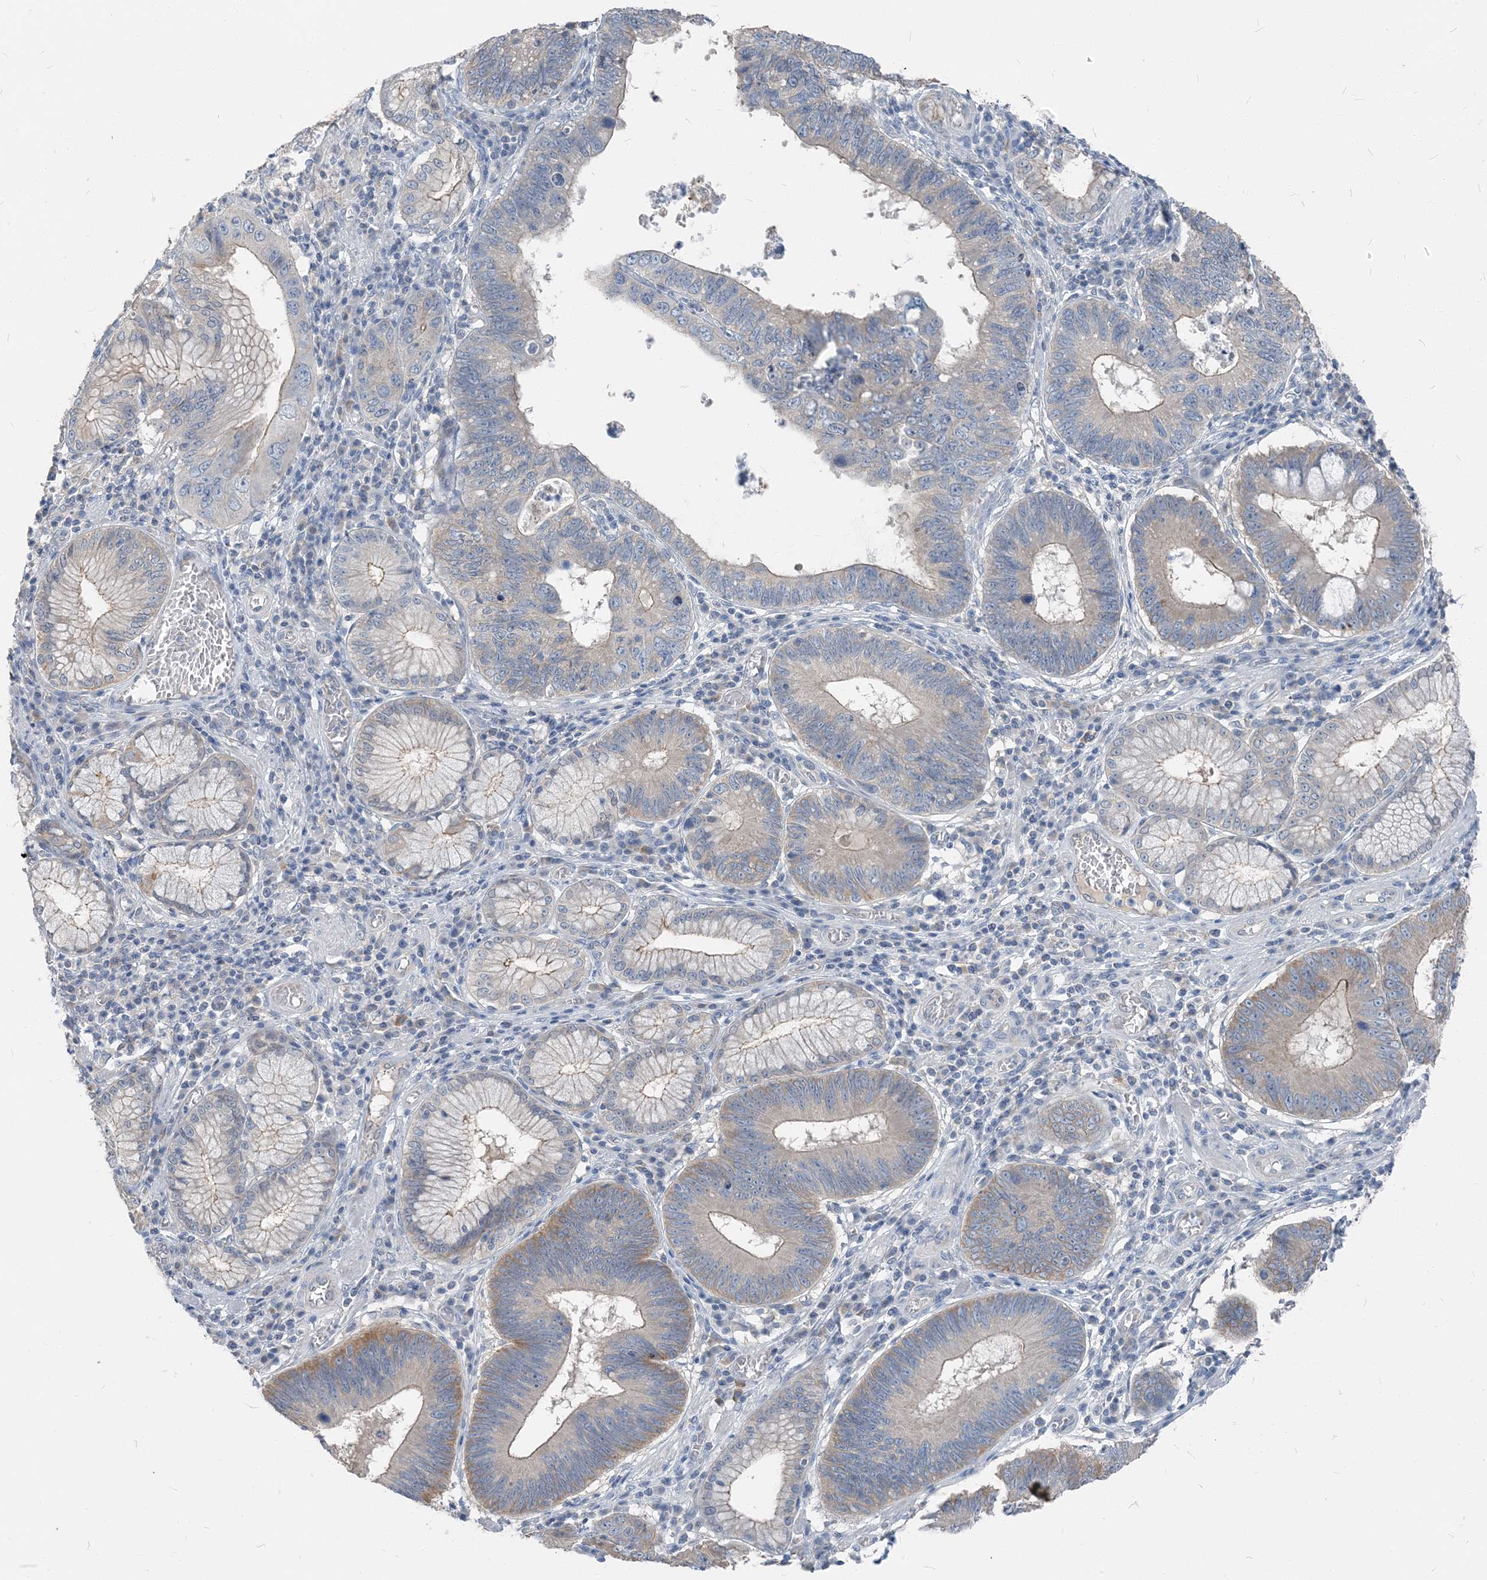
{"staining": {"intensity": "moderate", "quantity": "<25%", "location": "cytoplasmic/membranous"}, "tissue": "stomach cancer", "cell_type": "Tumor cells", "image_type": "cancer", "snomed": [{"axis": "morphology", "description": "Adenocarcinoma, NOS"}, {"axis": "topography", "description": "Stomach"}], "caption": "Moderate cytoplasmic/membranous expression is appreciated in approximately <25% of tumor cells in stomach adenocarcinoma.", "gene": "NCOA7", "patient": {"sex": "male", "age": 59}}